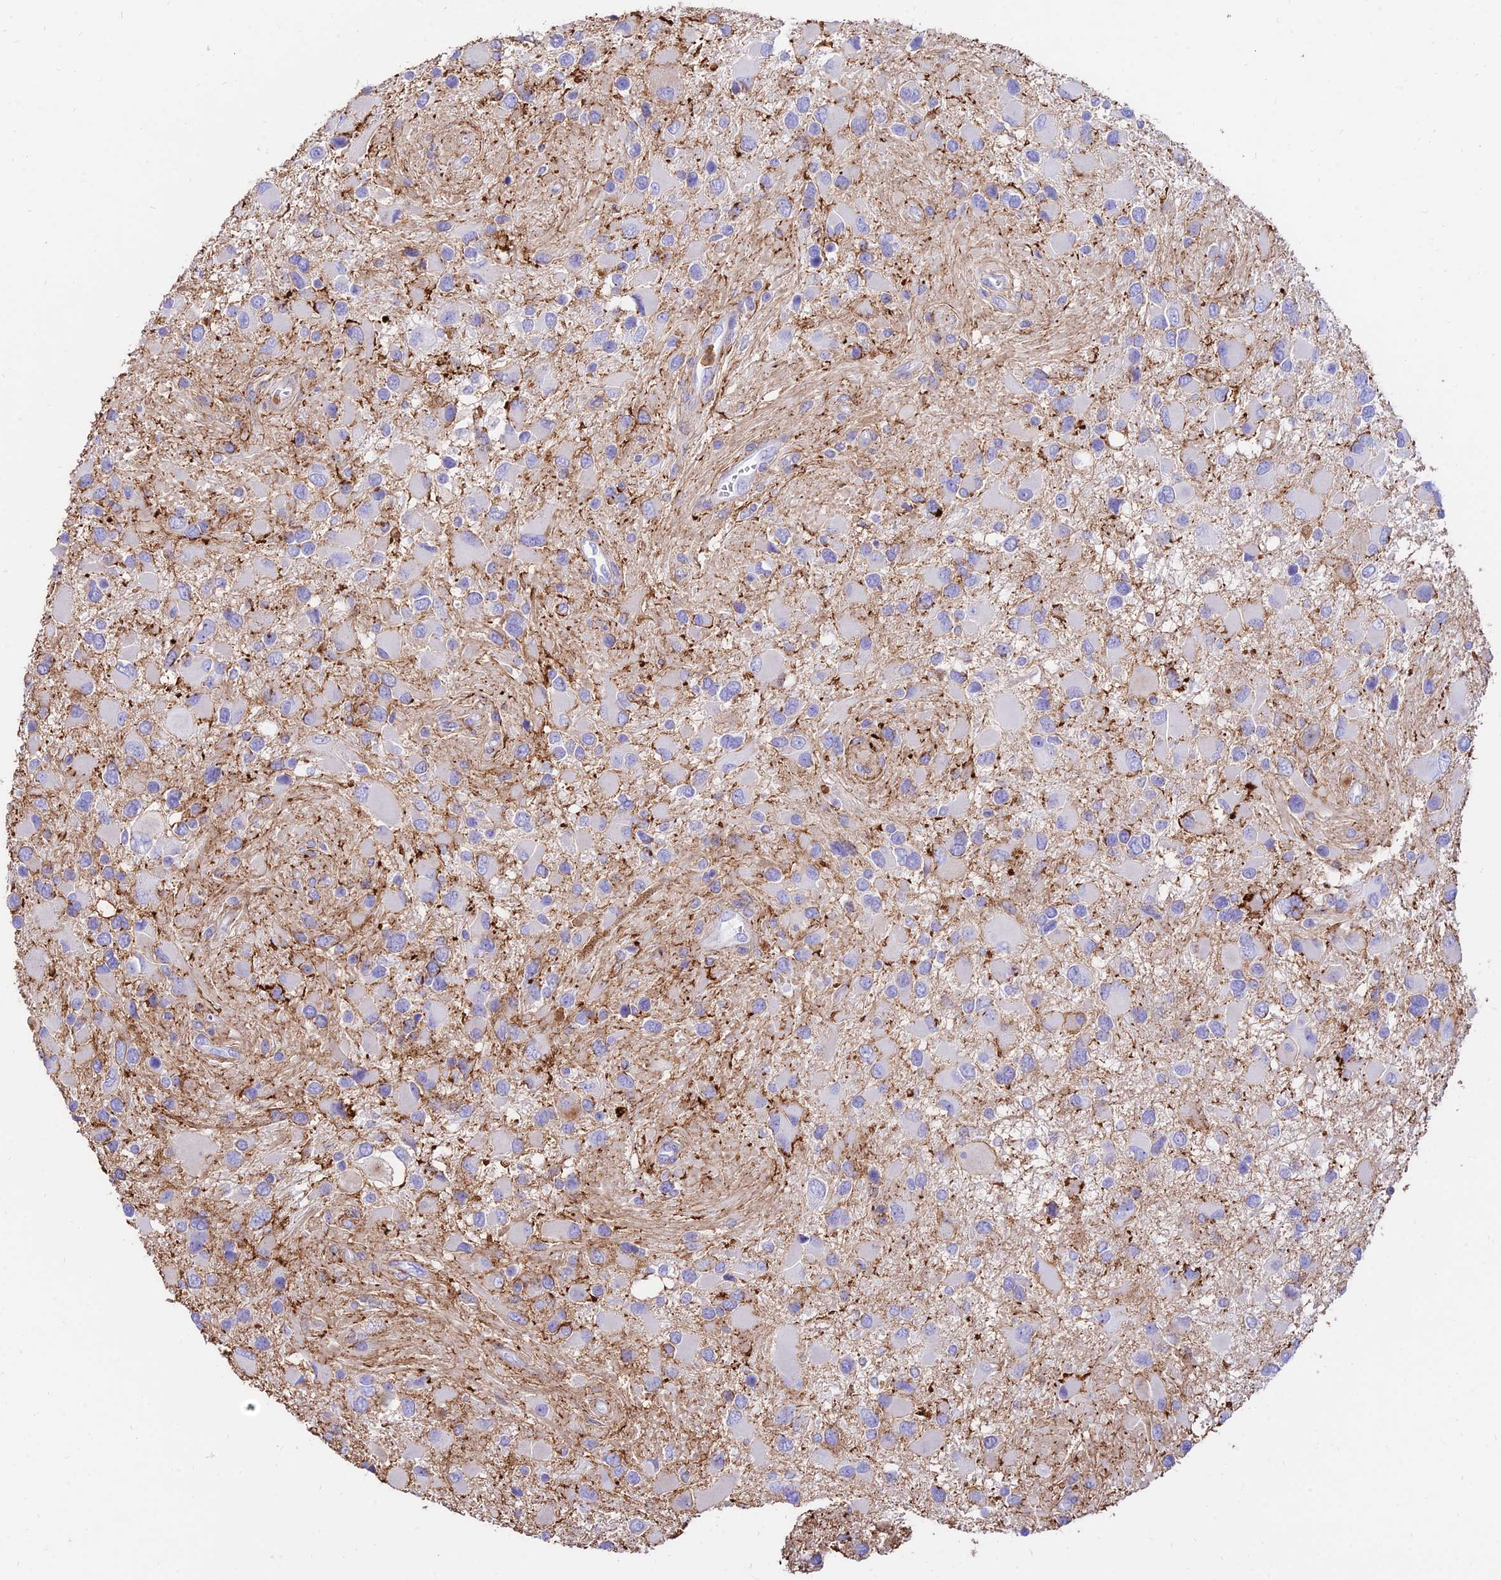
{"staining": {"intensity": "negative", "quantity": "none", "location": "none"}, "tissue": "glioma", "cell_type": "Tumor cells", "image_type": "cancer", "snomed": [{"axis": "morphology", "description": "Glioma, malignant, High grade"}, {"axis": "topography", "description": "Brain"}], "caption": "DAB immunohistochemical staining of human malignant glioma (high-grade) displays no significant positivity in tumor cells.", "gene": "SREK1IP1", "patient": {"sex": "male", "age": 53}}